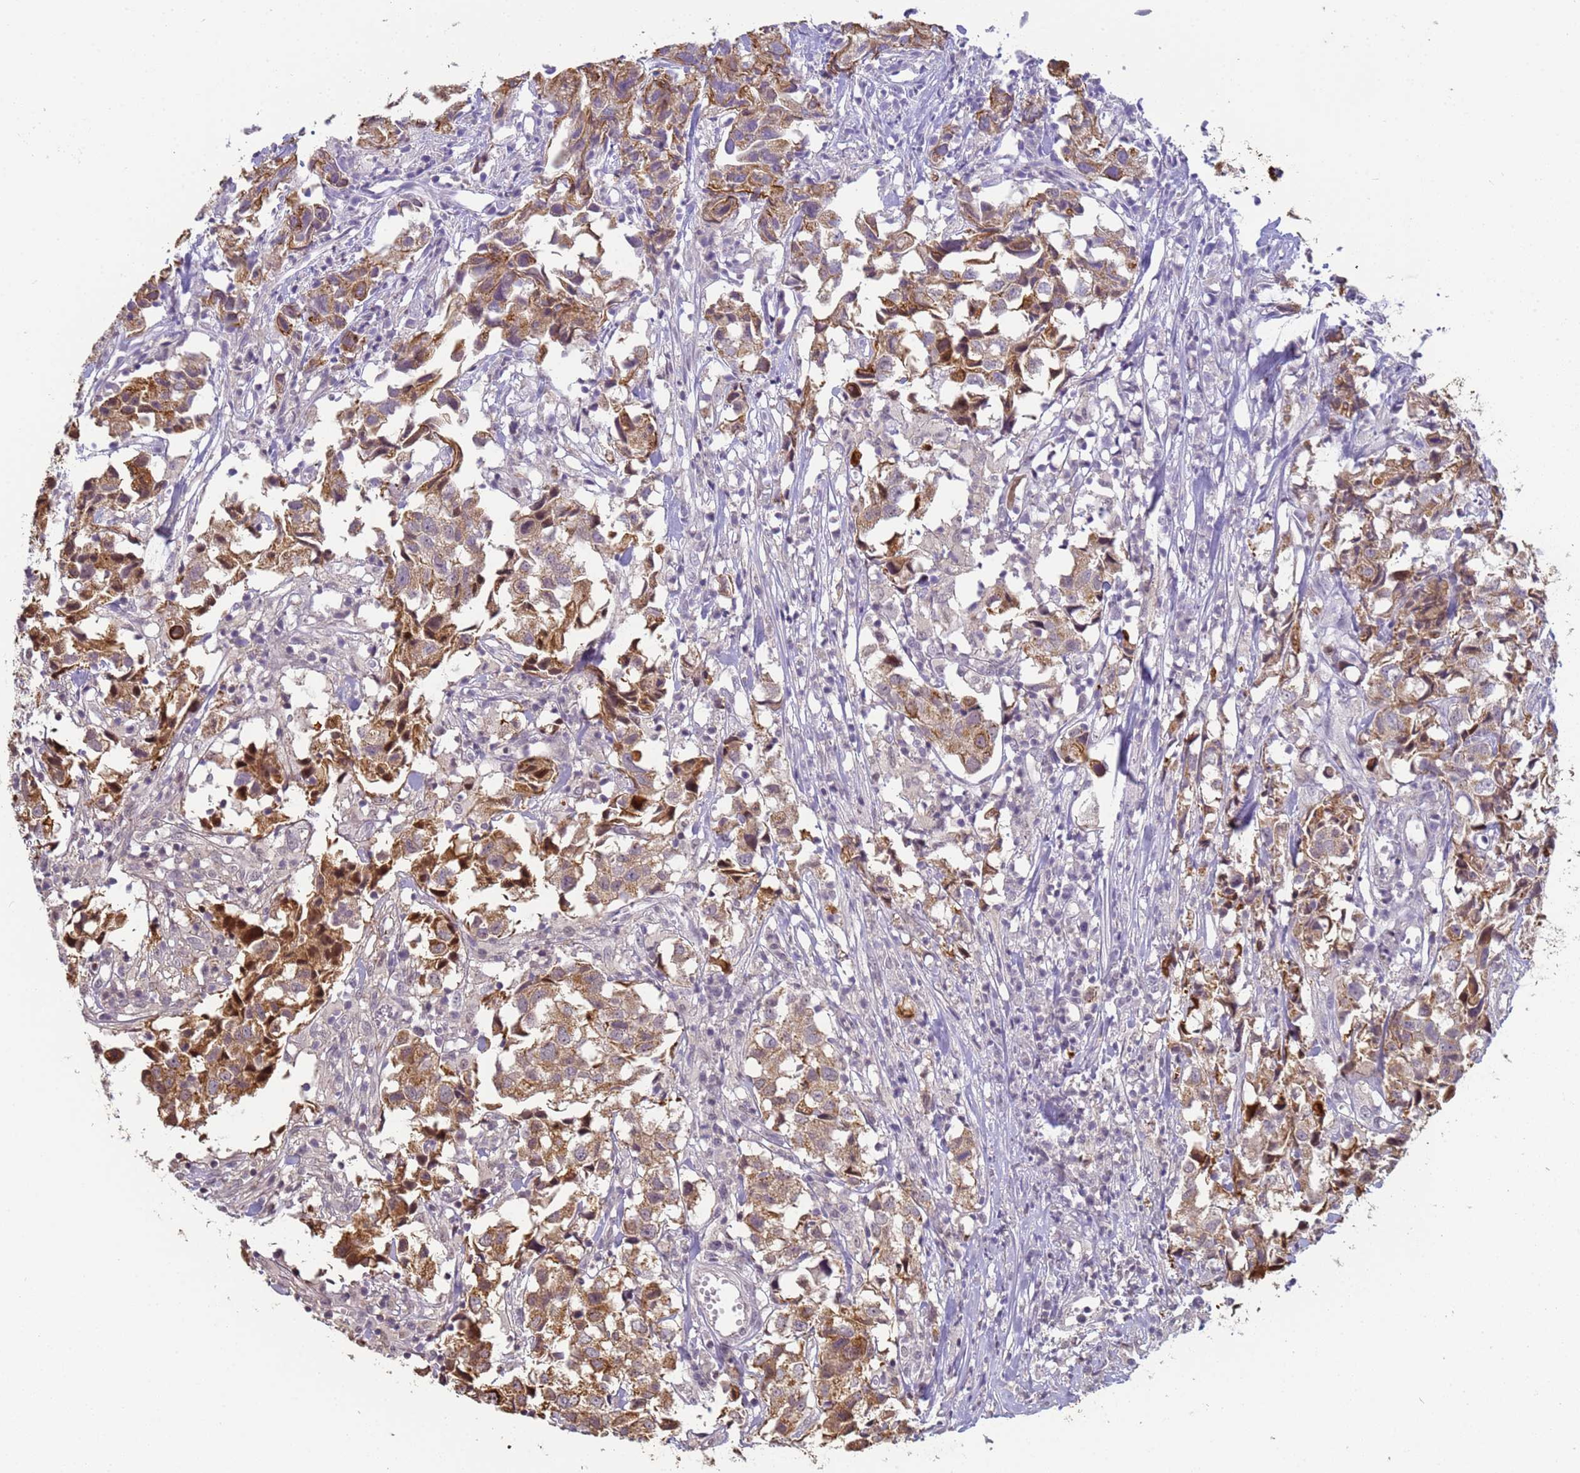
{"staining": {"intensity": "moderate", "quantity": ">75%", "location": "cytoplasmic/membranous"}, "tissue": "urothelial cancer", "cell_type": "Tumor cells", "image_type": "cancer", "snomed": [{"axis": "morphology", "description": "Urothelial carcinoma, High grade"}, {"axis": "topography", "description": "Urinary bladder"}], "caption": "Protein analysis of urothelial carcinoma (high-grade) tissue displays moderate cytoplasmic/membranous staining in about >75% of tumor cells. (DAB (3,3'-diaminobenzidine) IHC with brightfield microscopy, high magnification).", "gene": "VWA3A", "patient": {"sex": "female", "age": 75}}